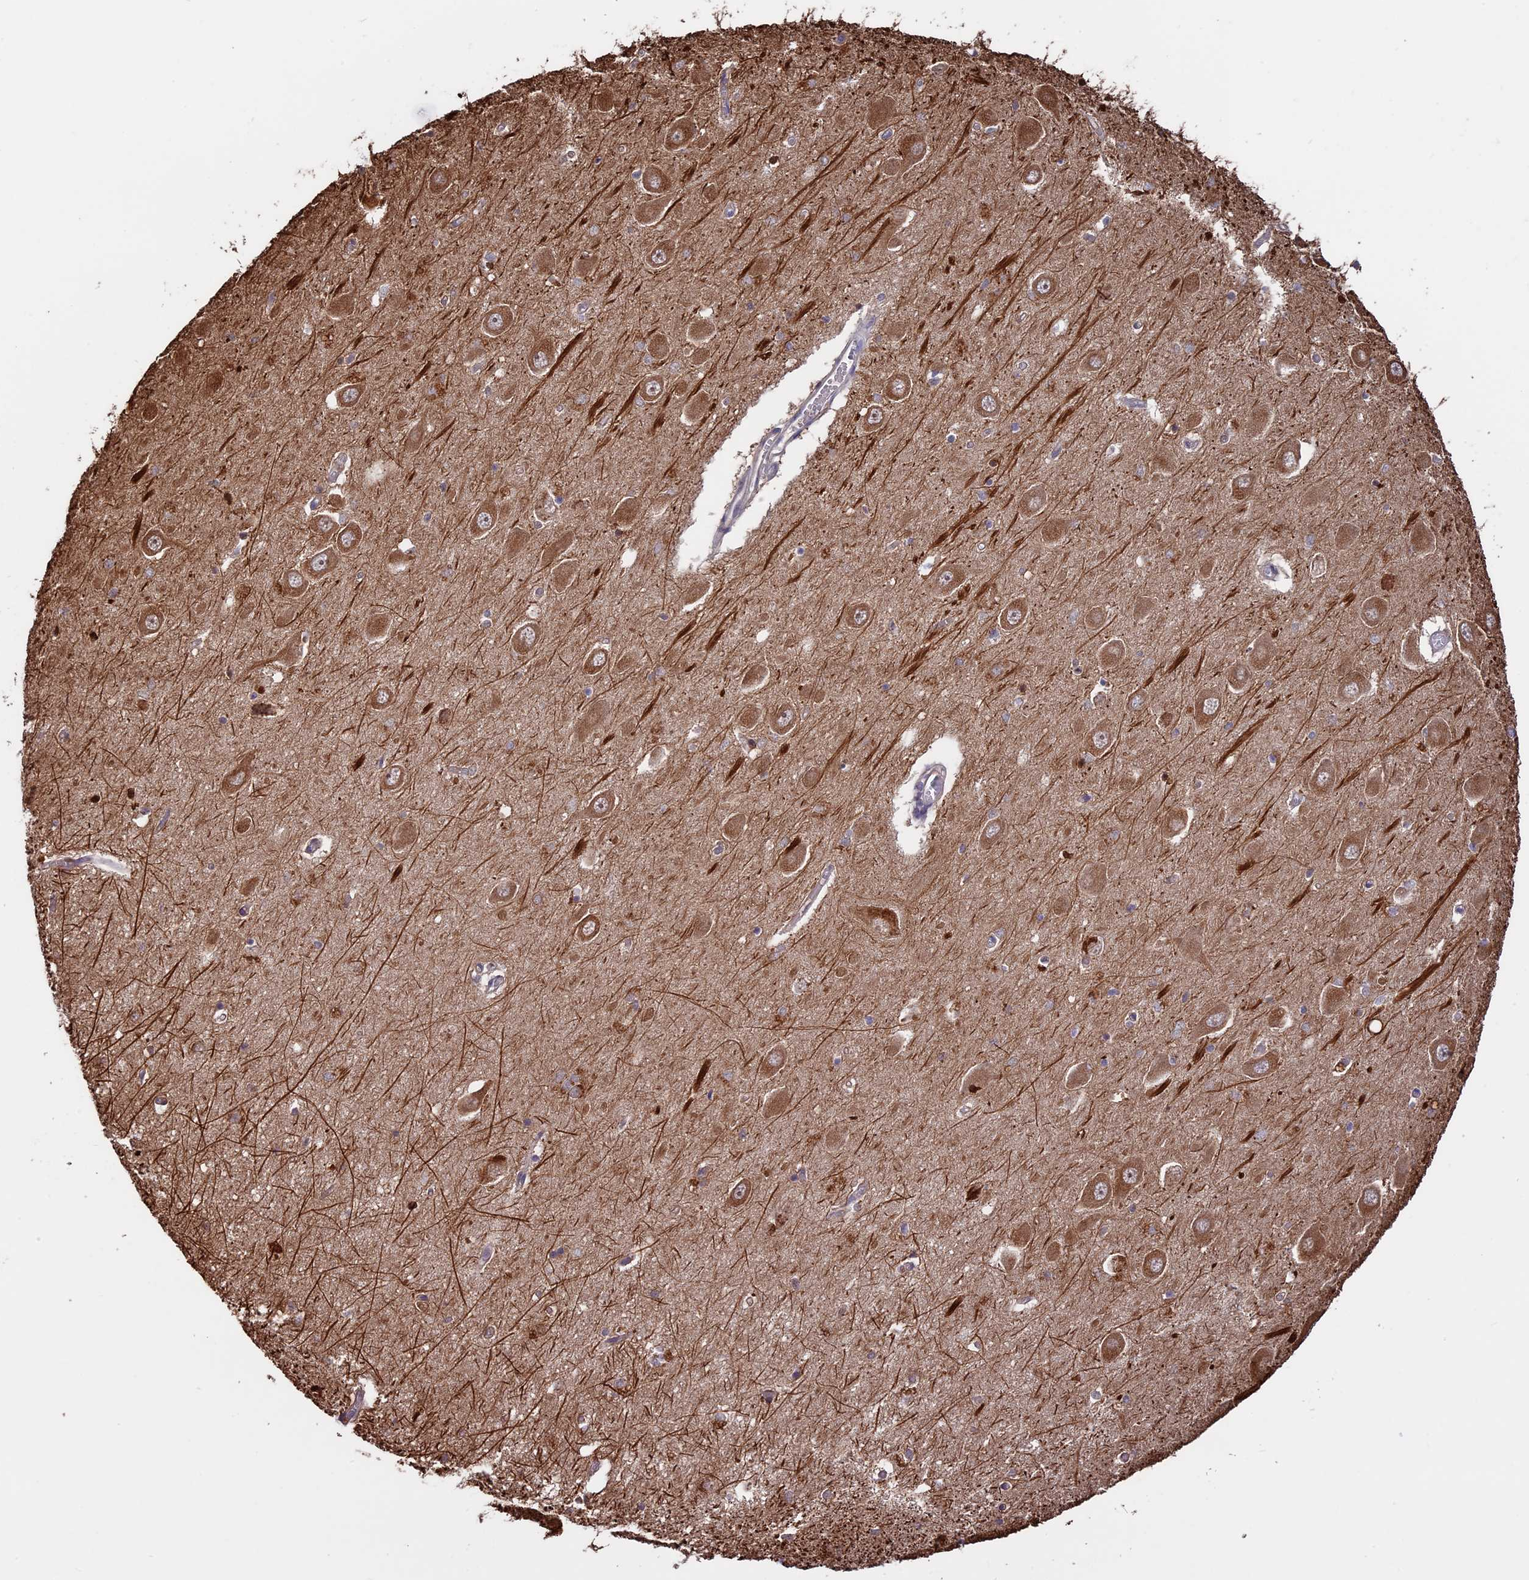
{"staining": {"intensity": "weak", "quantity": "<25%", "location": "cytoplasmic/membranous"}, "tissue": "hippocampus", "cell_type": "Glial cells", "image_type": "normal", "snomed": [{"axis": "morphology", "description": "Normal tissue, NOS"}, {"axis": "topography", "description": "Hippocampus"}], "caption": "This micrograph is of unremarkable hippocampus stained with IHC to label a protein in brown with the nuclei are counter-stained blue. There is no staining in glial cells. (Stains: DAB immunohistochemistry (IHC) with hematoxylin counter stain, Microscopy: brightfield microscopy at high magnification).", "gene": "VWA3A", "patient": {"sex": "male", "age": 70}}